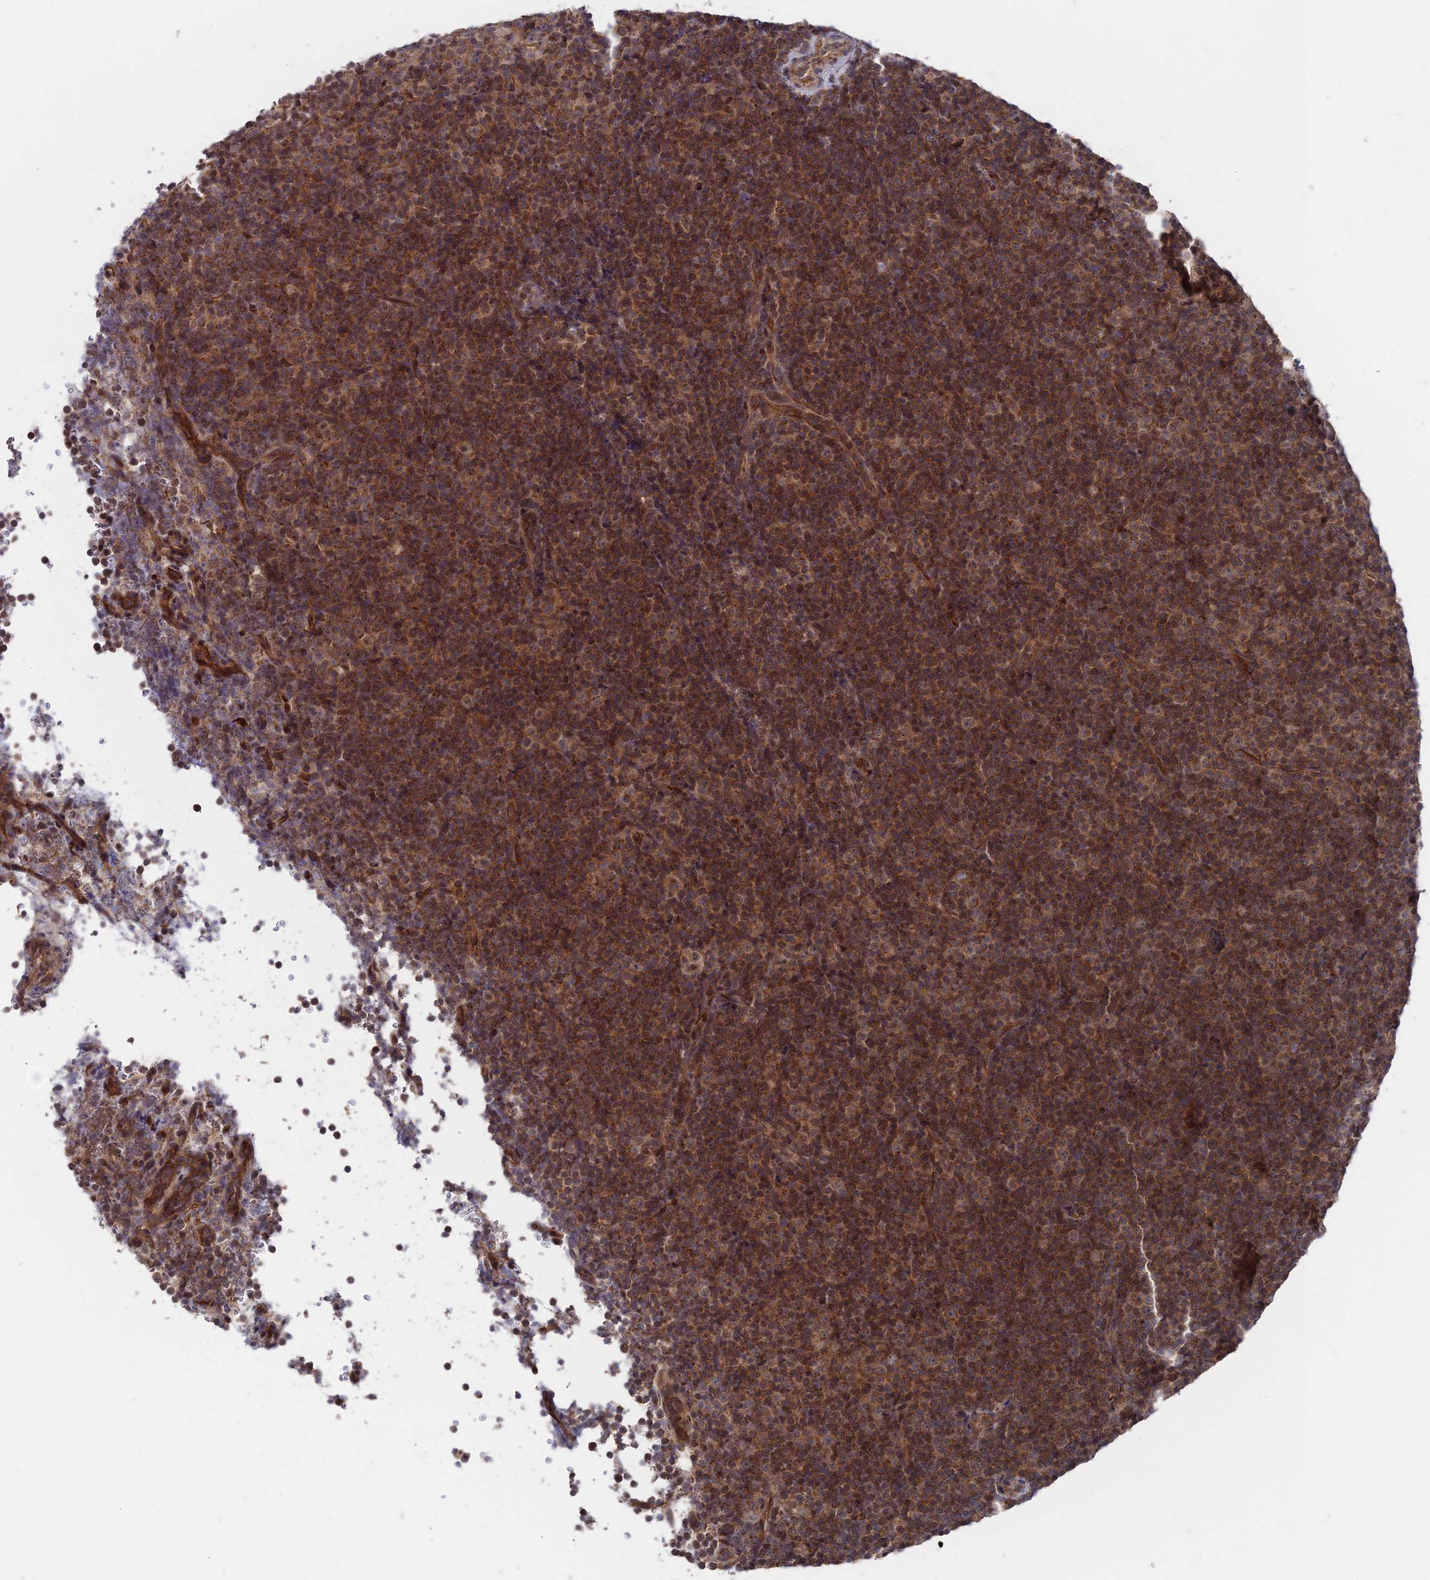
{"staining": {"intensity": "moderate", "quantity": ">75%", "location": "cytoplasmic/membranous"}, "tissue": "lymphoma", "cell_type": "Tumor cells", "image_type": "cancer", "snomed": [{"axis": "morphology", "description": "Malignant lymphoma, non-Hodgkin's type, Low grade"}, {"axis": "topography", "description": "Lymph node"}], "caption": "Moderate cytoplasmic/membranous staining is present in about >75% of tumor cells in low-grade malignant lymphoma, non-Hodgkin's type. The staining was performed using DAB (3,3'-diaminobenzidine) to visualize the protein expression in brown, while the nuclei were stained in blue with hematoxylin (Magnification: 20x).", "gene": "UNC5D", "patient": {"sex": "female", "age": 67}}